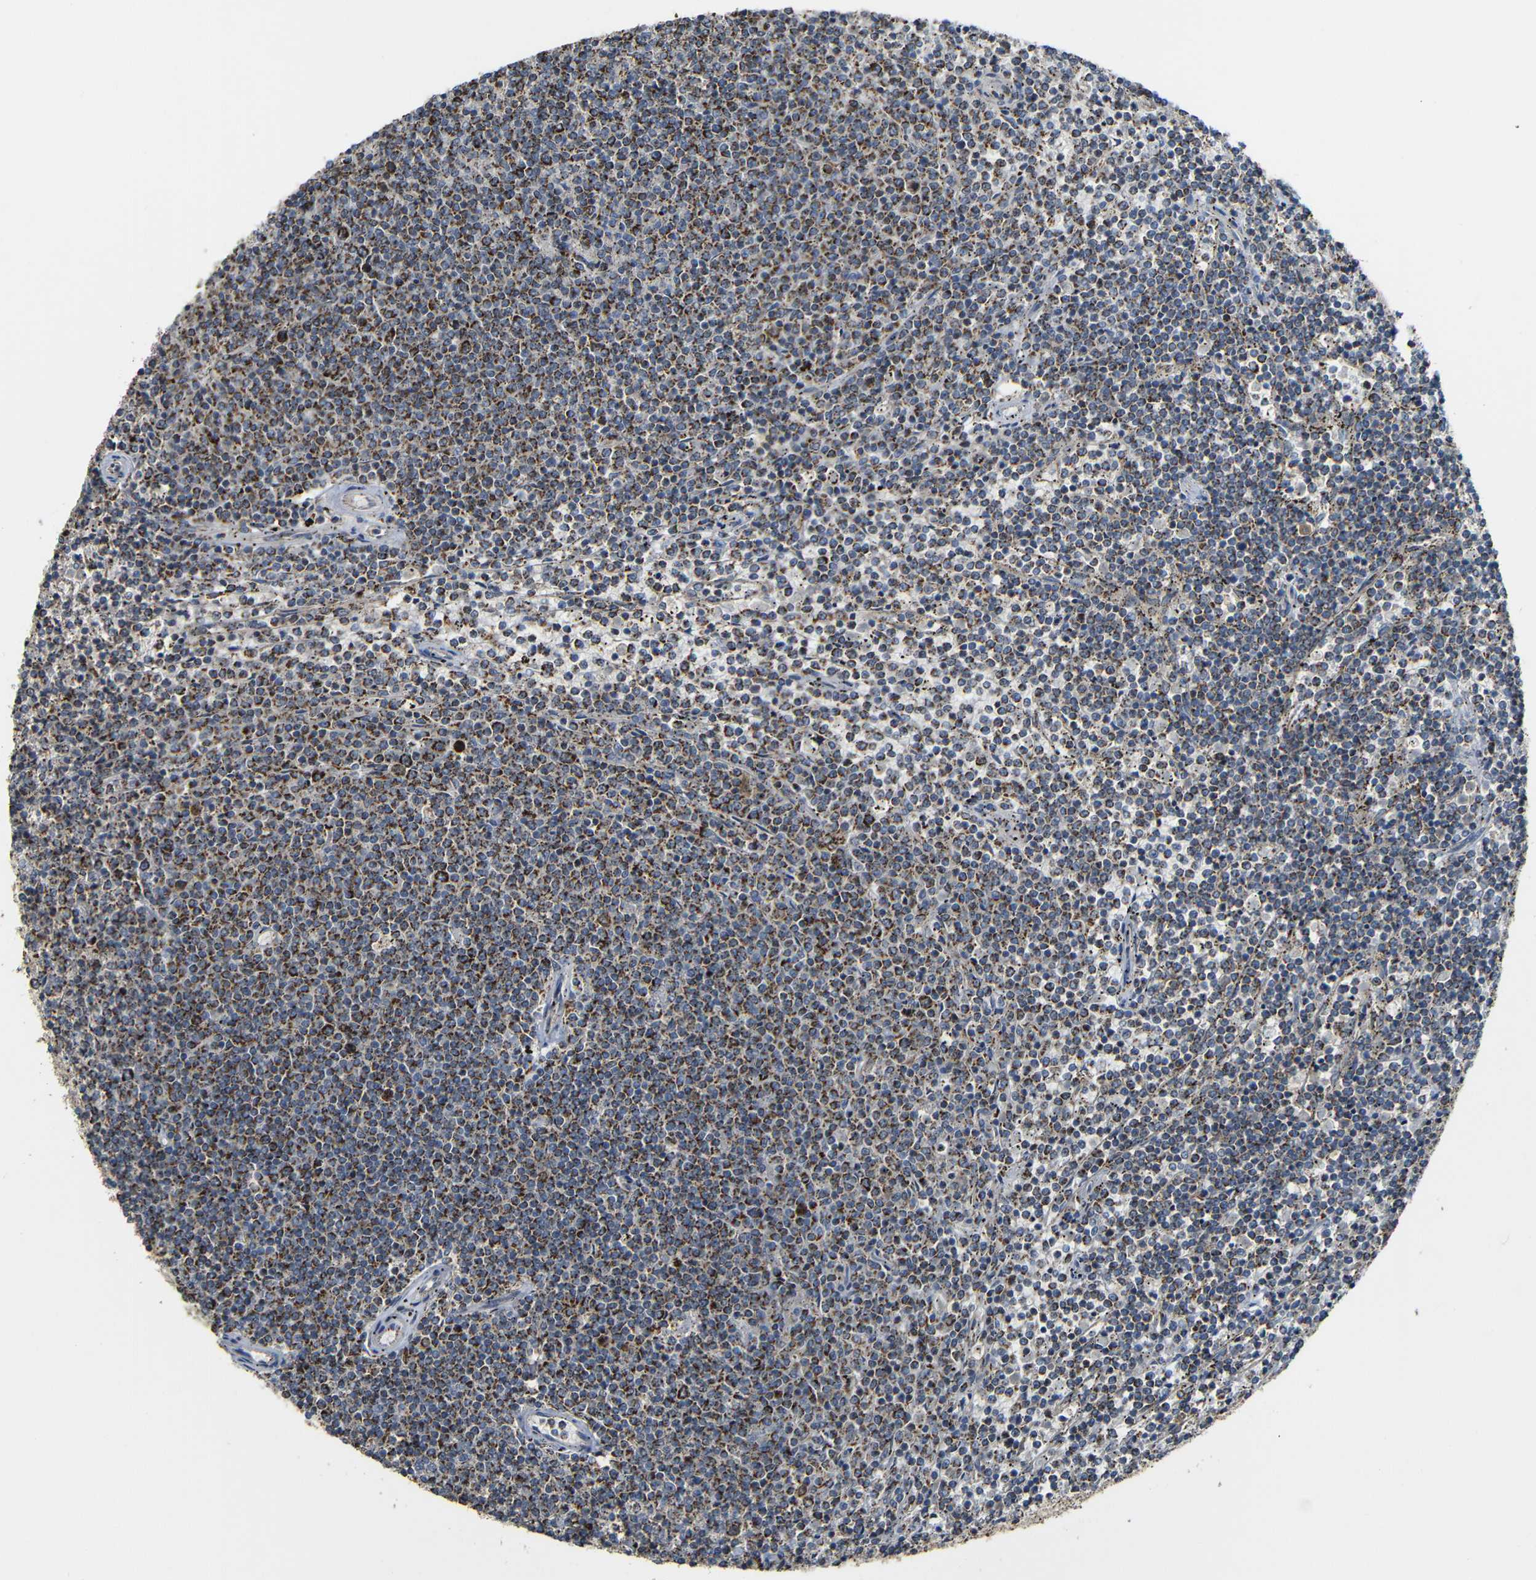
{"staining": {"intensity": "moderate", "quantity": ">75%", "location": "cytoplasmic/membranous"}, "tissue": "lymphoma", "cell_type": "Tumor cells", "image_type": "cancer", "snomed": [{"axis": "morphology", "description": "Malignant lymphoma, non-Hodgkin's type, Low grade"}, {"axis": "topography", "description": "Spleen"}], "caption": "Lymphoma was stained to show a protein in brown. There is medium levels of moderate cytoplasmic/membranous expression in about >75% of tumor cells.", "gene": "NR3C2", "patient": {"sex": "female", "age": 50}}